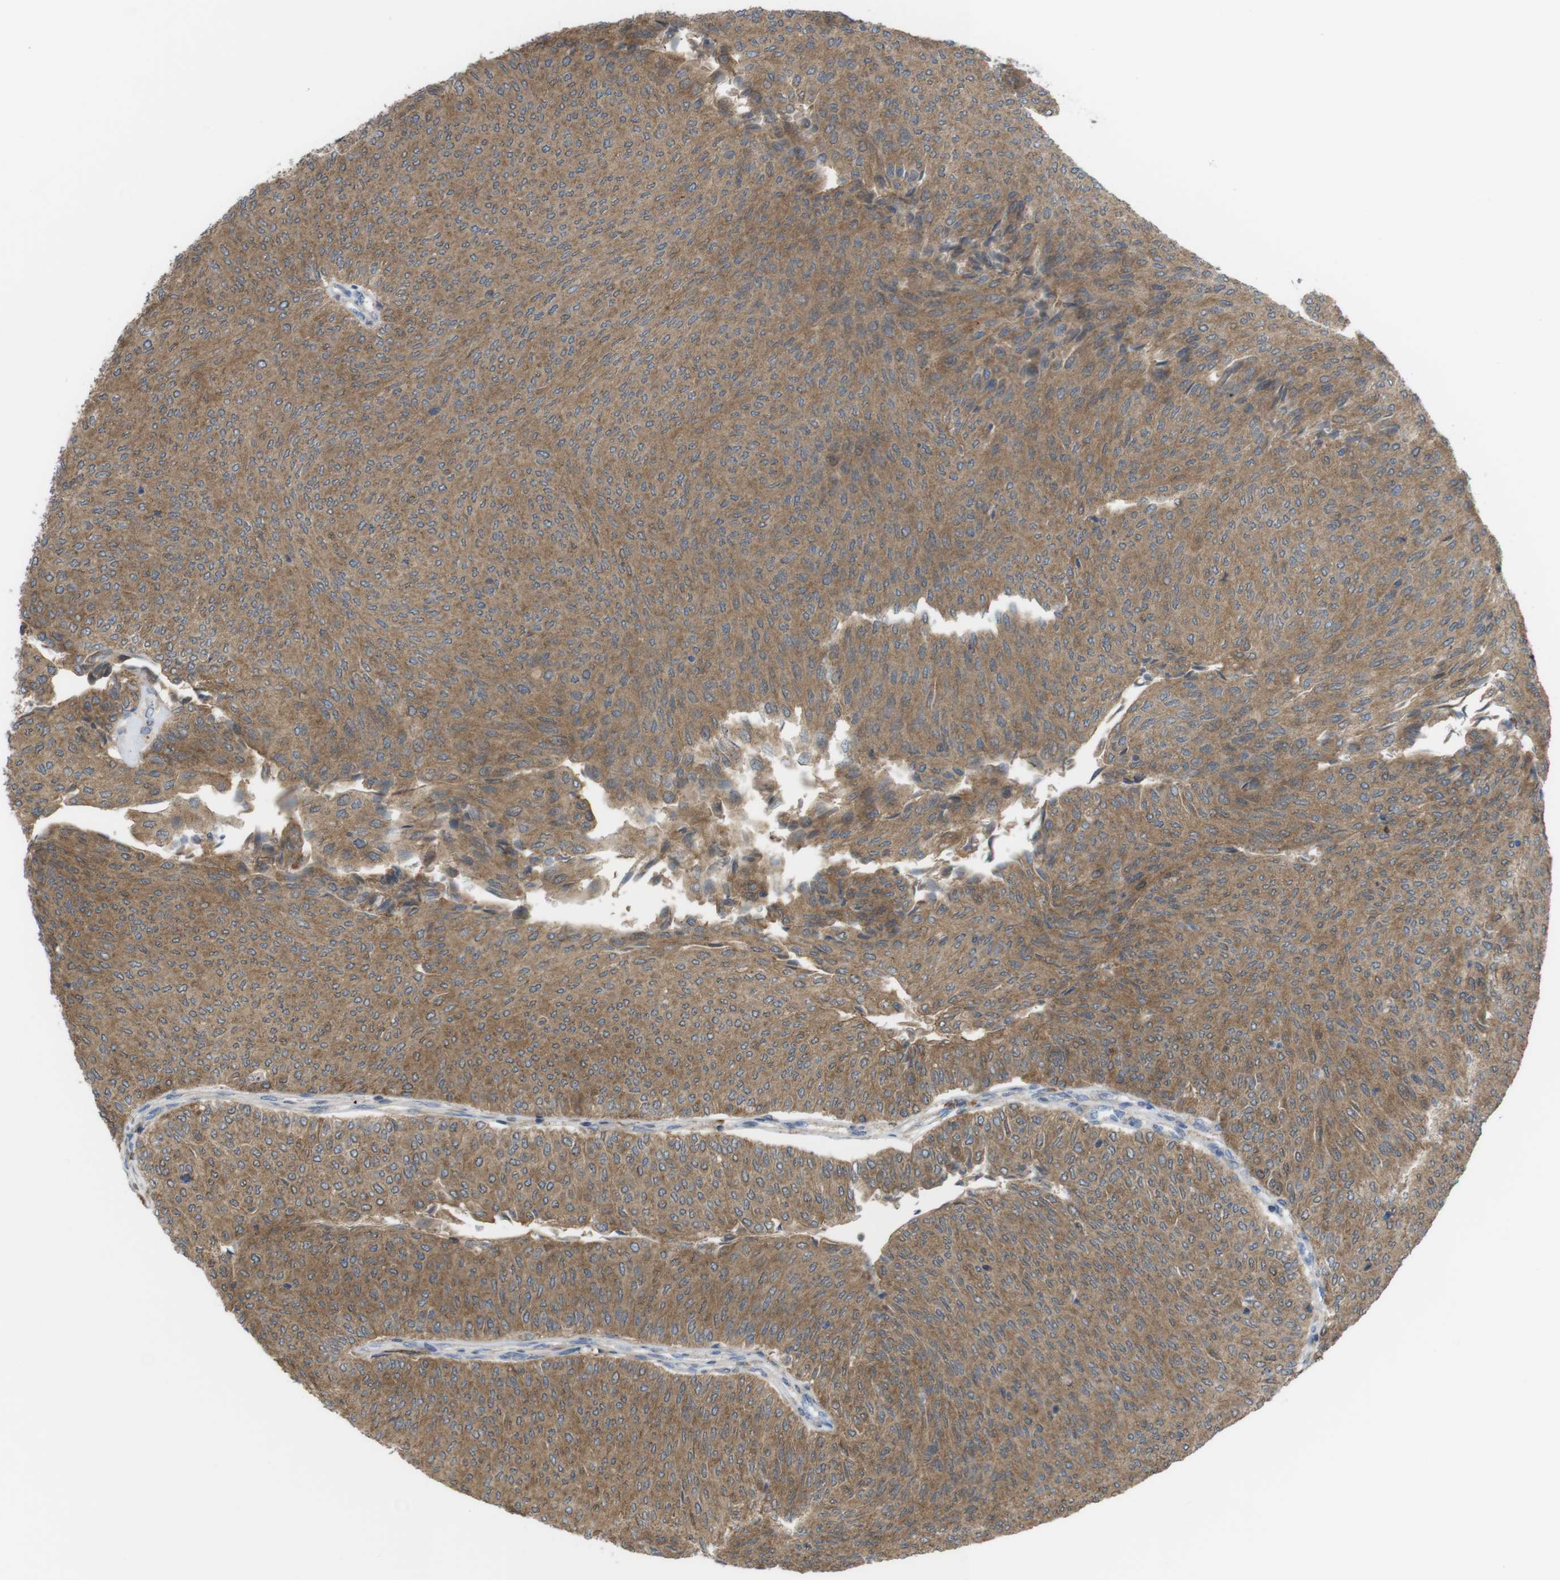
{"staining": {"intensity": "moderate", "quantity": ">75%", "location": "cytoplasmic/membranous"}, "tissue": "urothelial cancer", "cell_type": "Tumor cells", "image_type": "cancer", "snomed": [{"axis": "morphology", "description": "Urothelial carcinoma, Low grade"}, {"axis": "topography", "description": "Urinary bladder"}], "caption": "Approximately >75% of tumor cells in urothelial cancer display moderate cytoplasmic/membranous protein expression as visualized by brown immunohistochemical staining.", "gene": "PRKCD", "patient": {"sex": "male", "age": 78}}